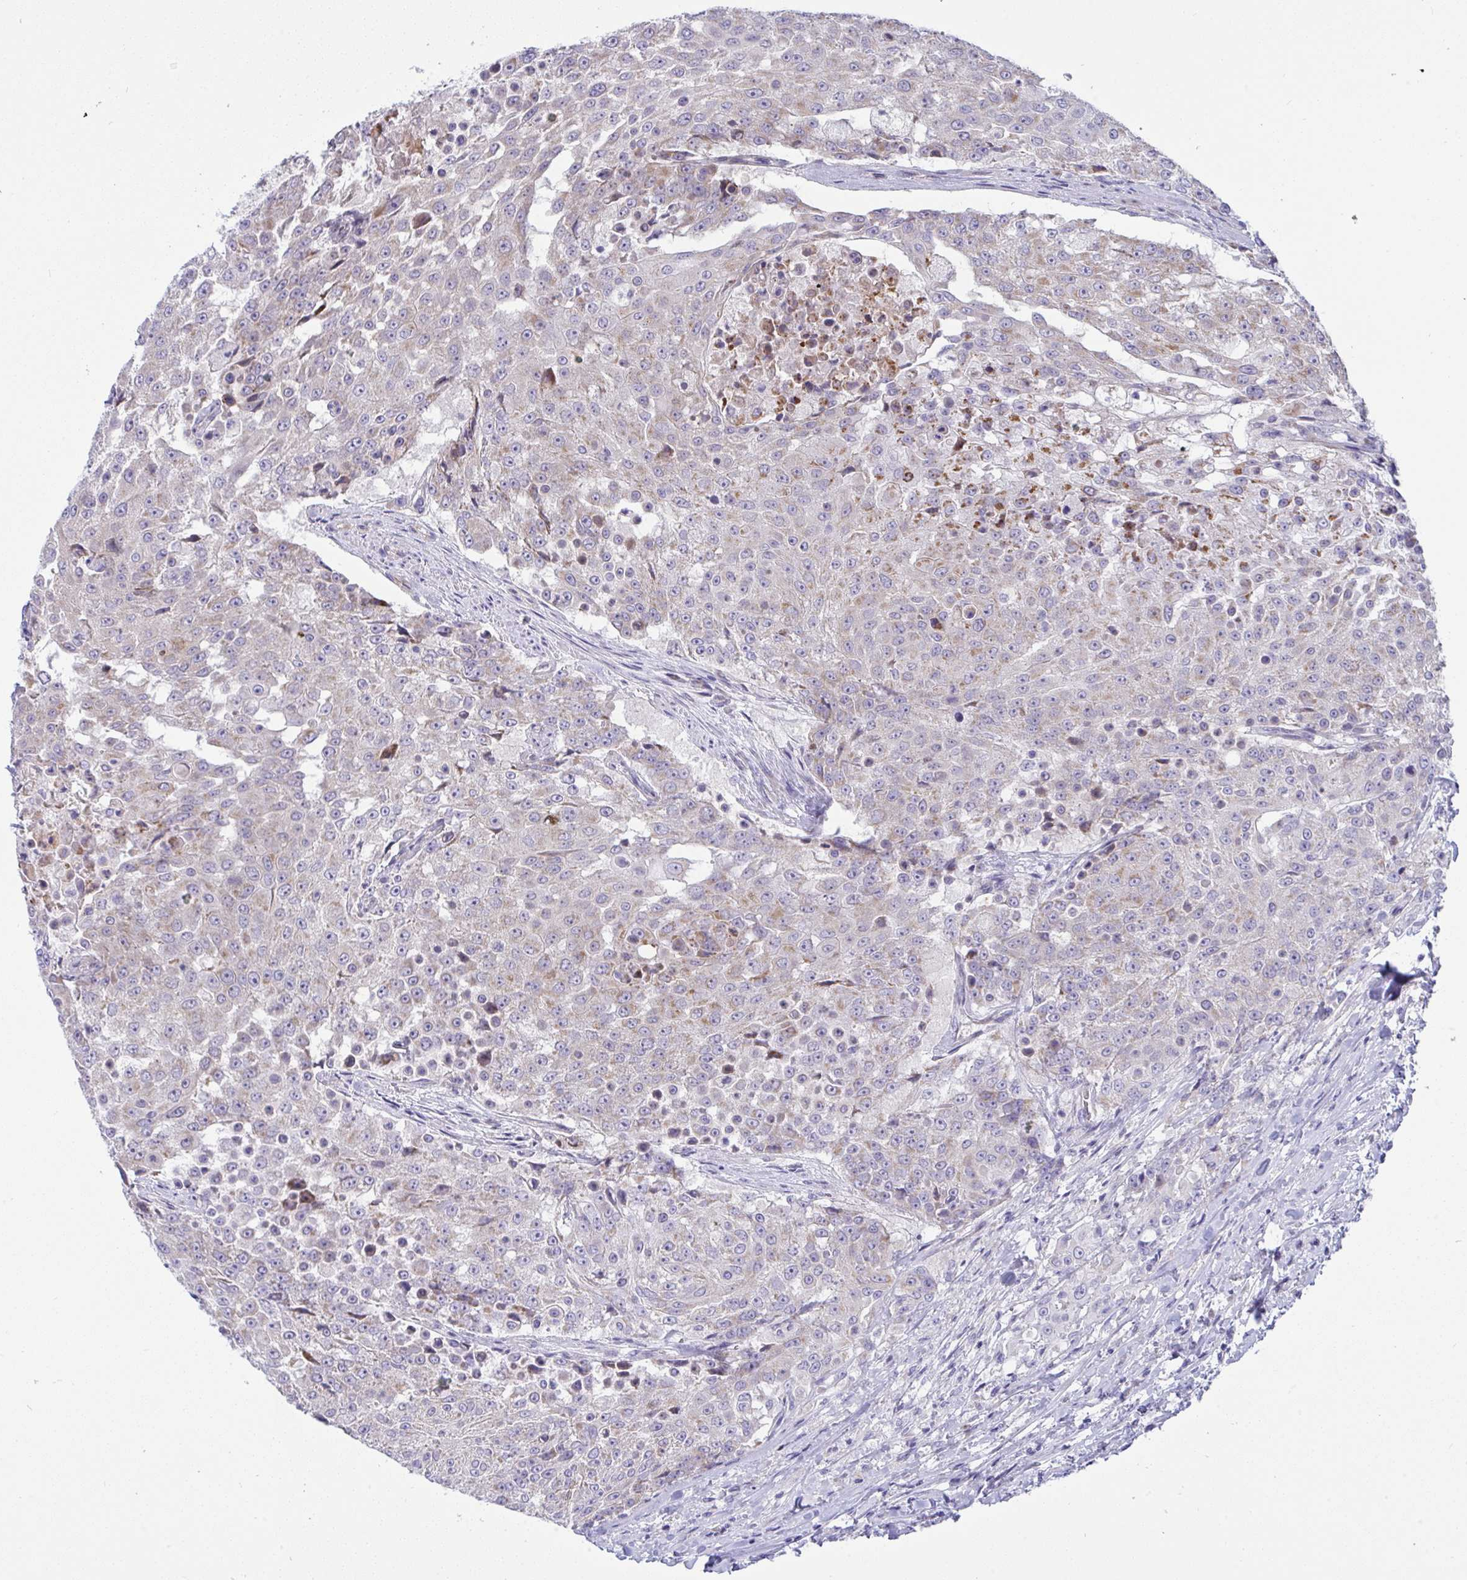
{"staining": {"intensity": "weak", "quantity": "25%-75%", "location": "cytoplasmic/membranous"}, "tissue": "urothelial cancer", "cell_type": "Tumor cells", "image_type": "cancer", "snomed": [{"axis": "morphology", "description": "Urothelial carcinoma, High grade"}, {"axis": "topography", "description": "Urinary bladder"}], "caption": "High-magnification brightfield microscopy of urothelial carcinoma (high-grade) stained with DAB (brown) and counterstained with hematoxylin (blue). tumor cells exhibit weak cytoplasmic/membranous staining is seen in approximately25%-75% of cells. Immunohistochemistry (ihc) stains the protein in brown and the nuclei are stained blue.", "gene": "NTN1", "patient": {"sex": "female", "age": 63}}